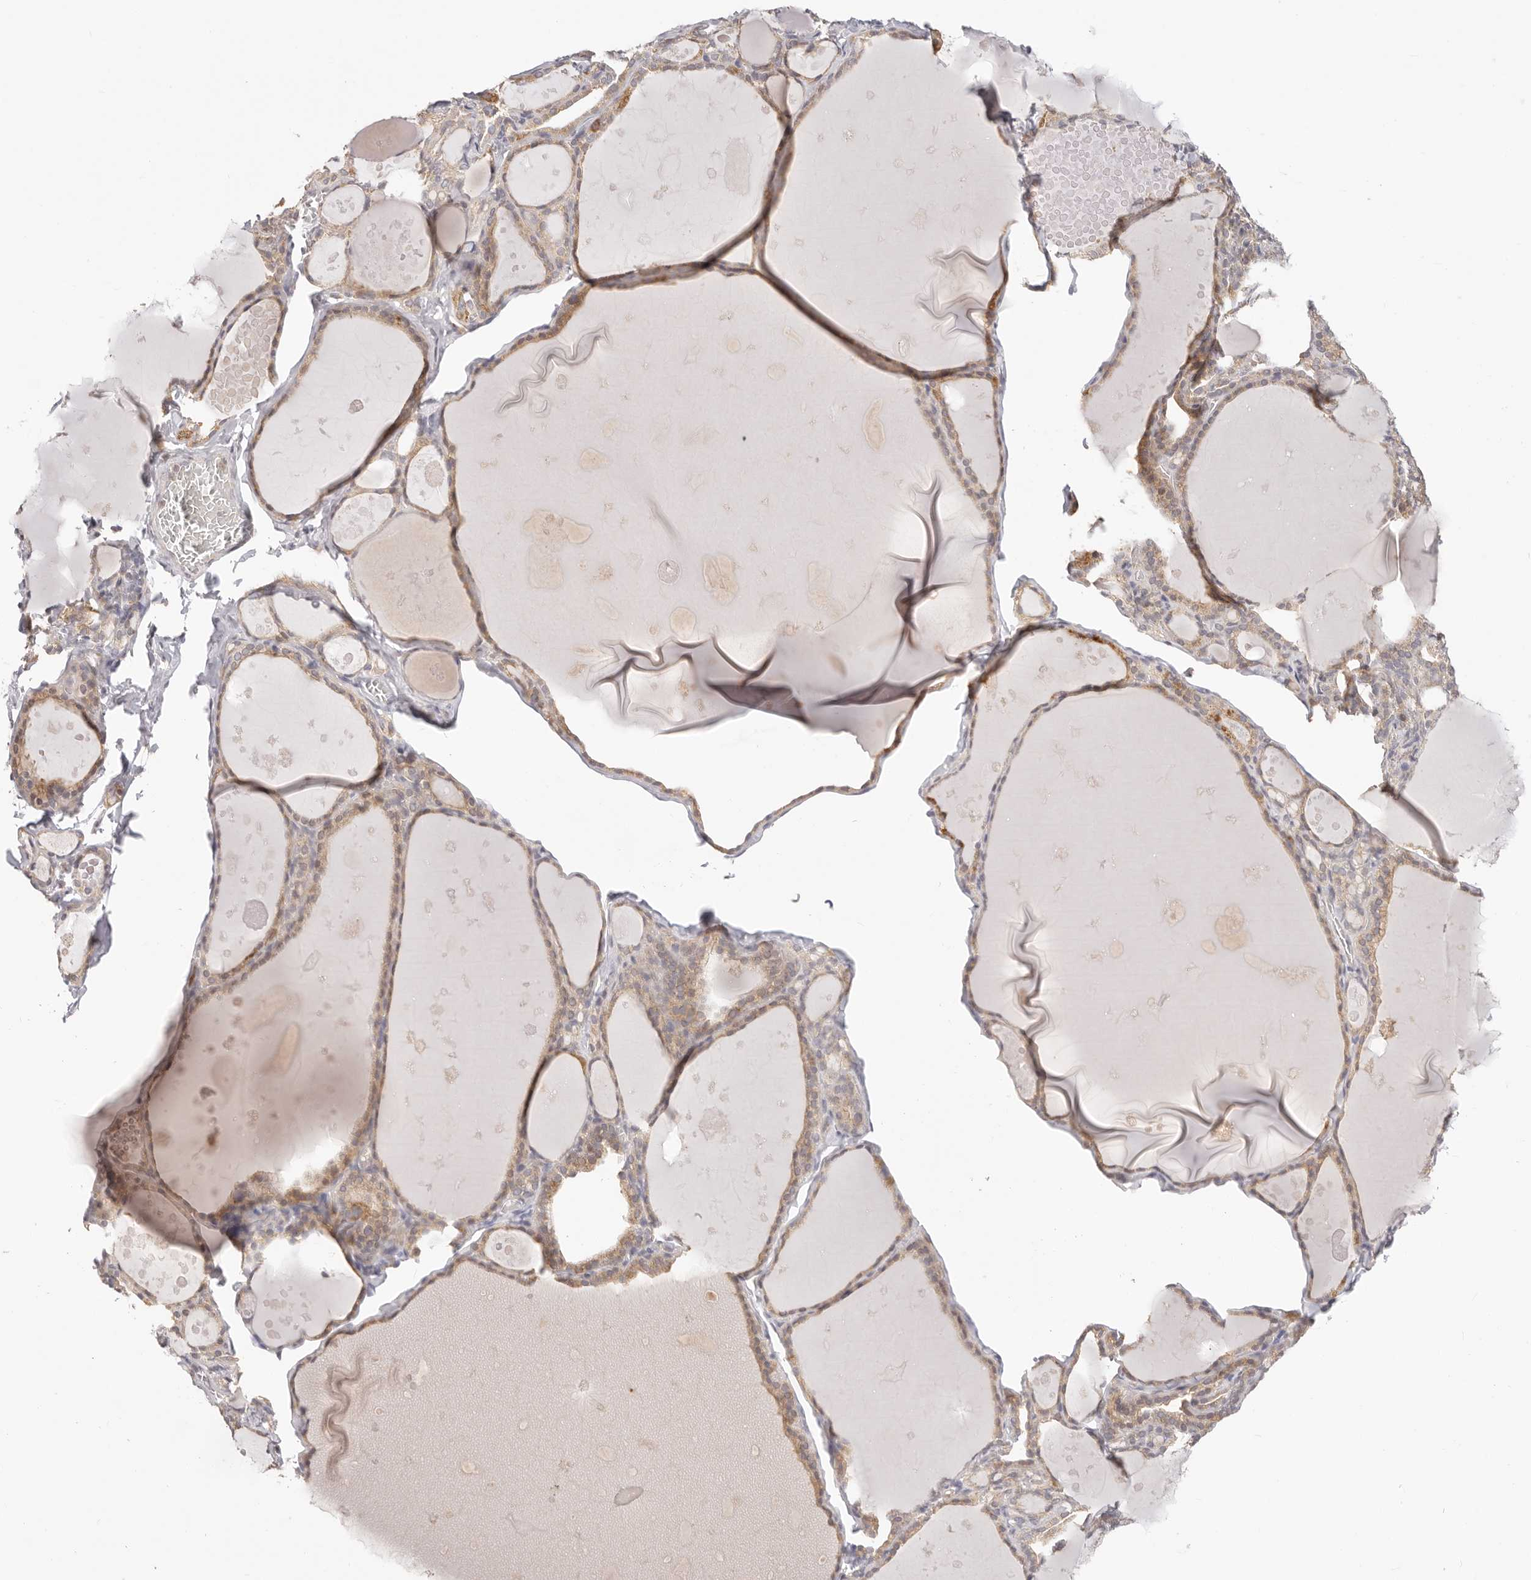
{"staining": {"intensity": "weak", "quantity": ">75%", "location": "cytoplasmic/membranous"}, "tissue": "thyroid gland", "cell_type": "Glandular cells", "image_type": "normal", "snomed": [{"axis": "morphology", "description": "Normal tissue, NOS"}, {"axis": "topography", "description": "Thyroid gland"}], "caption": "Human thyroid gland stained with a brown dye exhibits weak cytoplasmic/membranous positive positivity in approximately >75% of glandular cells.", "gene": "KCMF1", "patient": {"sex": "male", "age": 56}}